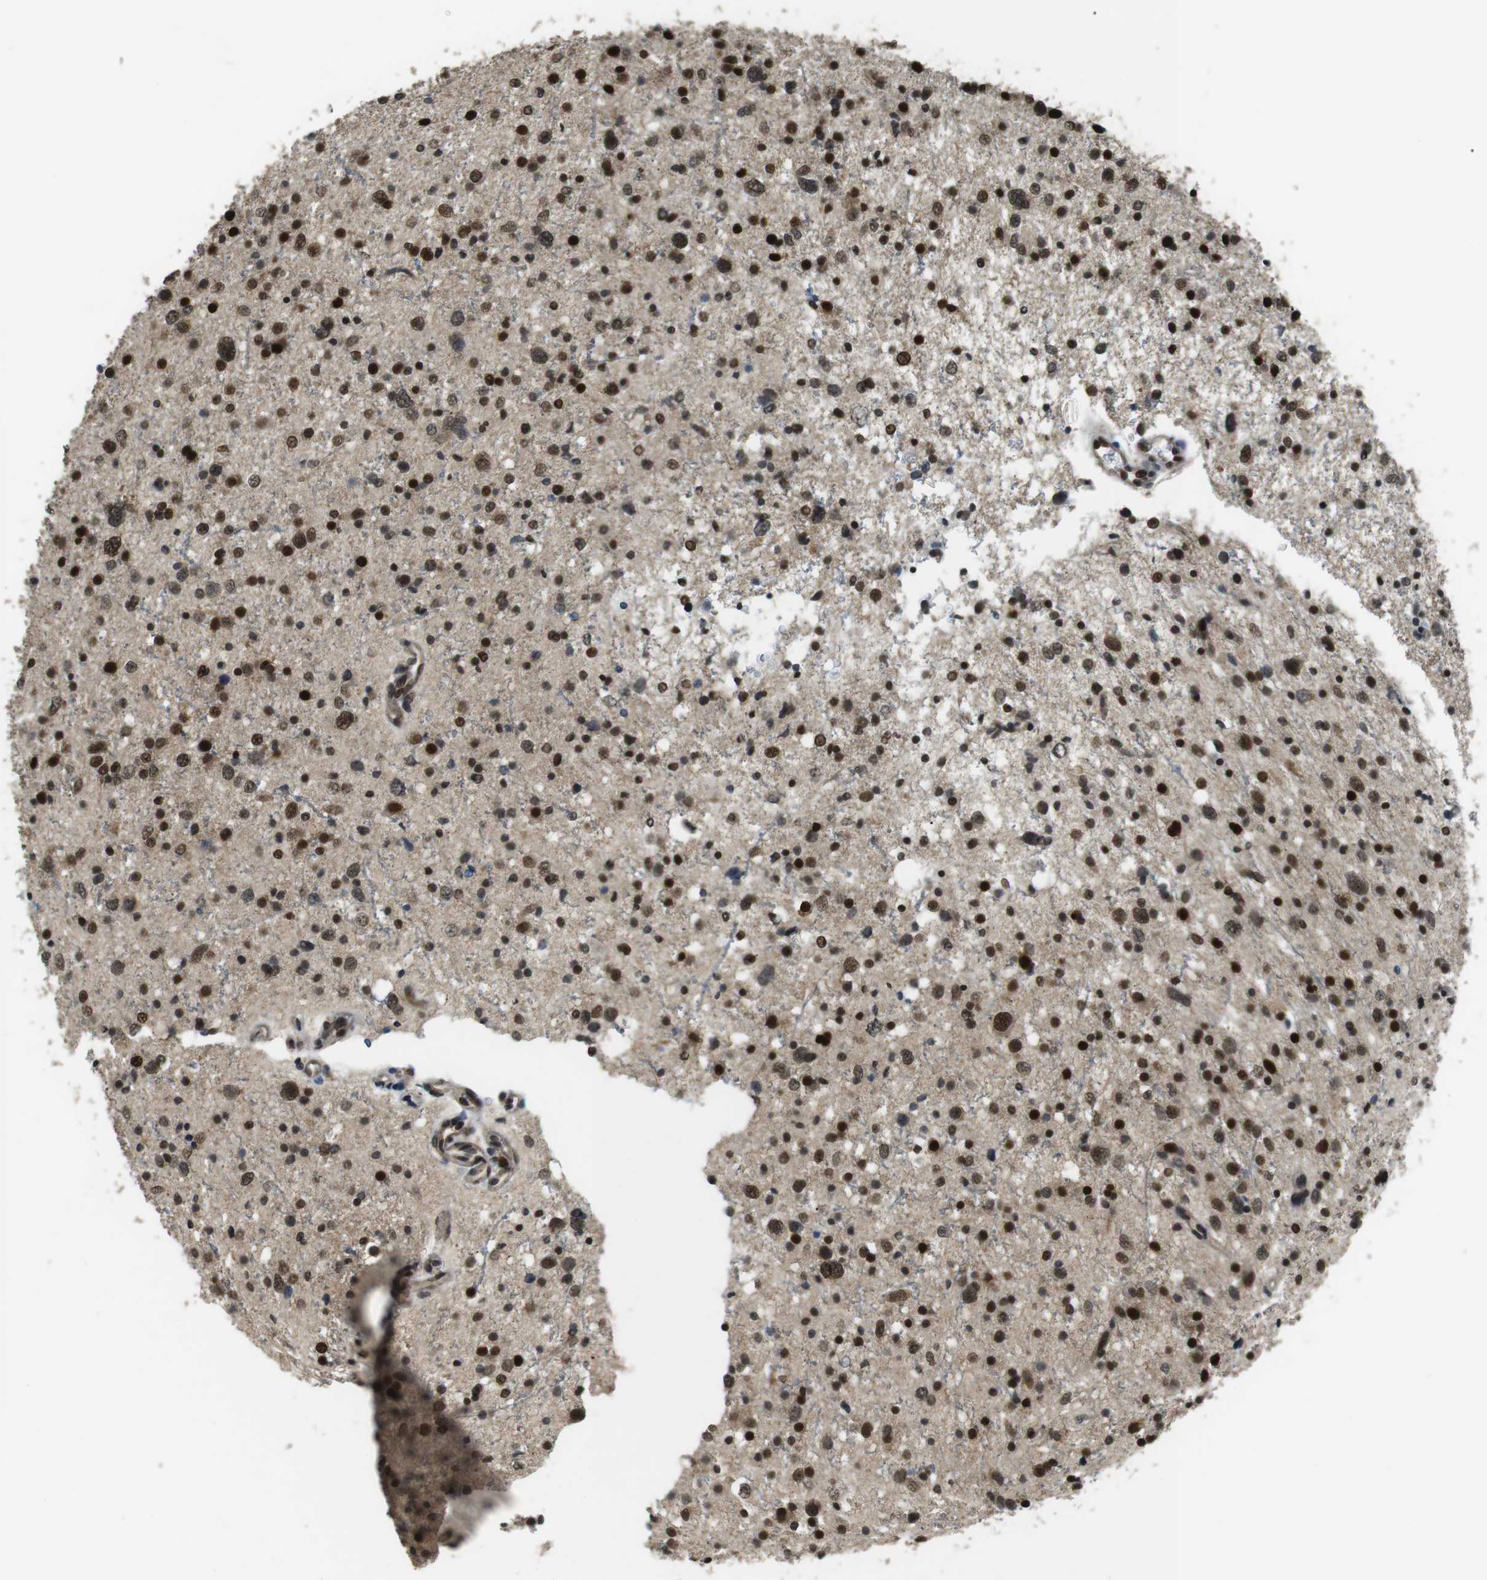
{"staining": {"intensity": "strong", "quantity": ">75%", "location": "nuclear"}, "tissue": "glioma", "cell_type": "Tumor cells", "image_type": "cancer", "snomed": [{"axis": "morphology", "description": "Glioma, malignant, Low grade"}, {"axis": "topography", "description": "Brain"}], "caption": "Protein staining exhibits strong nuclear staining in about >75% of tumor cells in malignant low-grade glioma. The staining was performed using DAB to visualize the protein expression in brown, while the nuclei were stained in blue with hematoxylin (Magnification: 20x).", "gene": "ORAI3", "patient": {"sex": "female", "age": 37}}